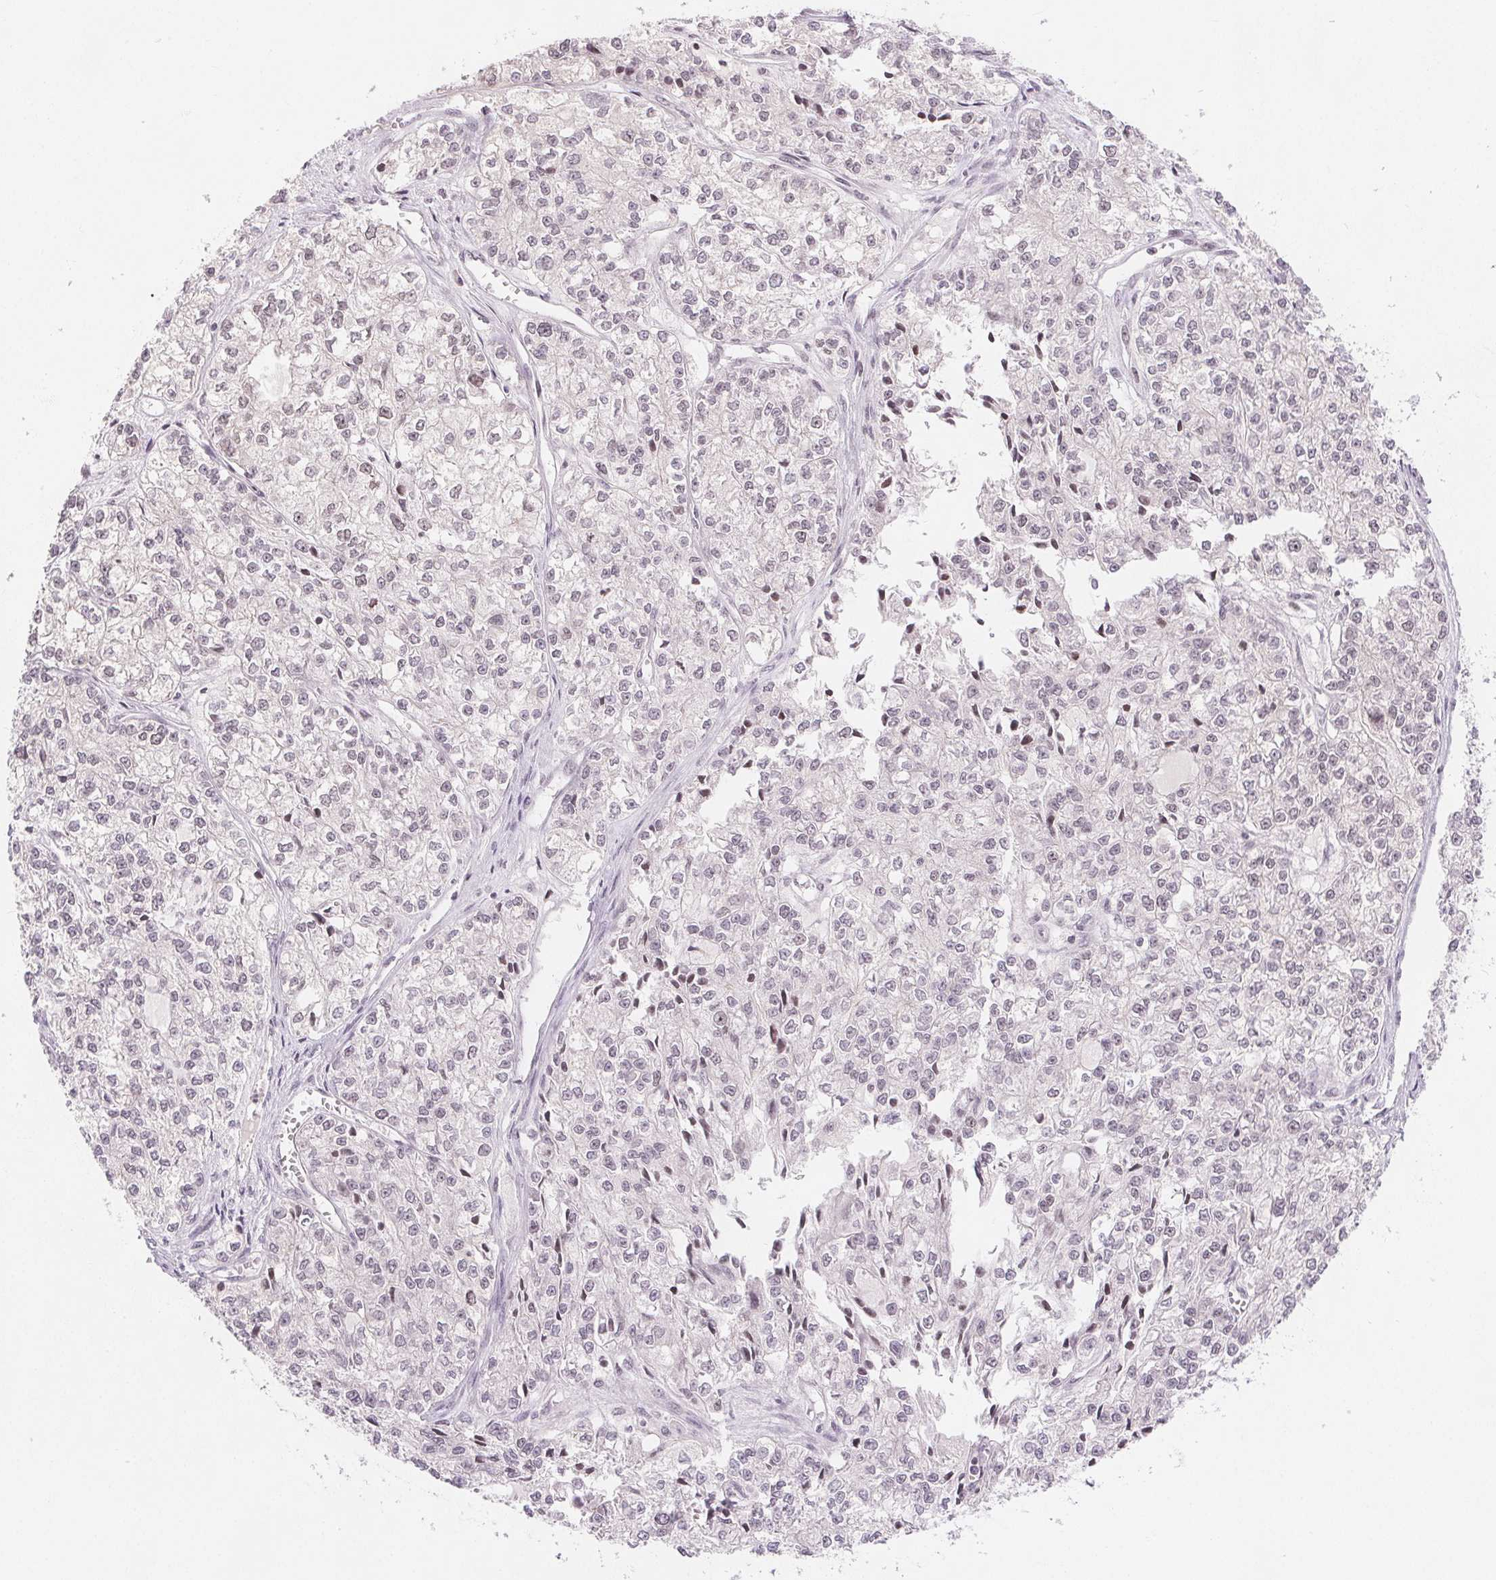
{"staining": {"intensity": "weak", "quantity": "<25%", "location": "nuclear"}, "tissue": "ovarian cancer", "cell_type": "Tumor cells", "image_type": "cancer", "snomed": [{"axis": "morphology", "description": "Carcinoma, endometroid"}, {"axis": "topography", "description": "Ovary"}], "caption": "This is a photomicrograph of IHC staining of endometroid carcinoma (ovarian), which shows no expression in tumor cells.", "gene": "DEK", "patient": {"sex": "female", "age": 64}}